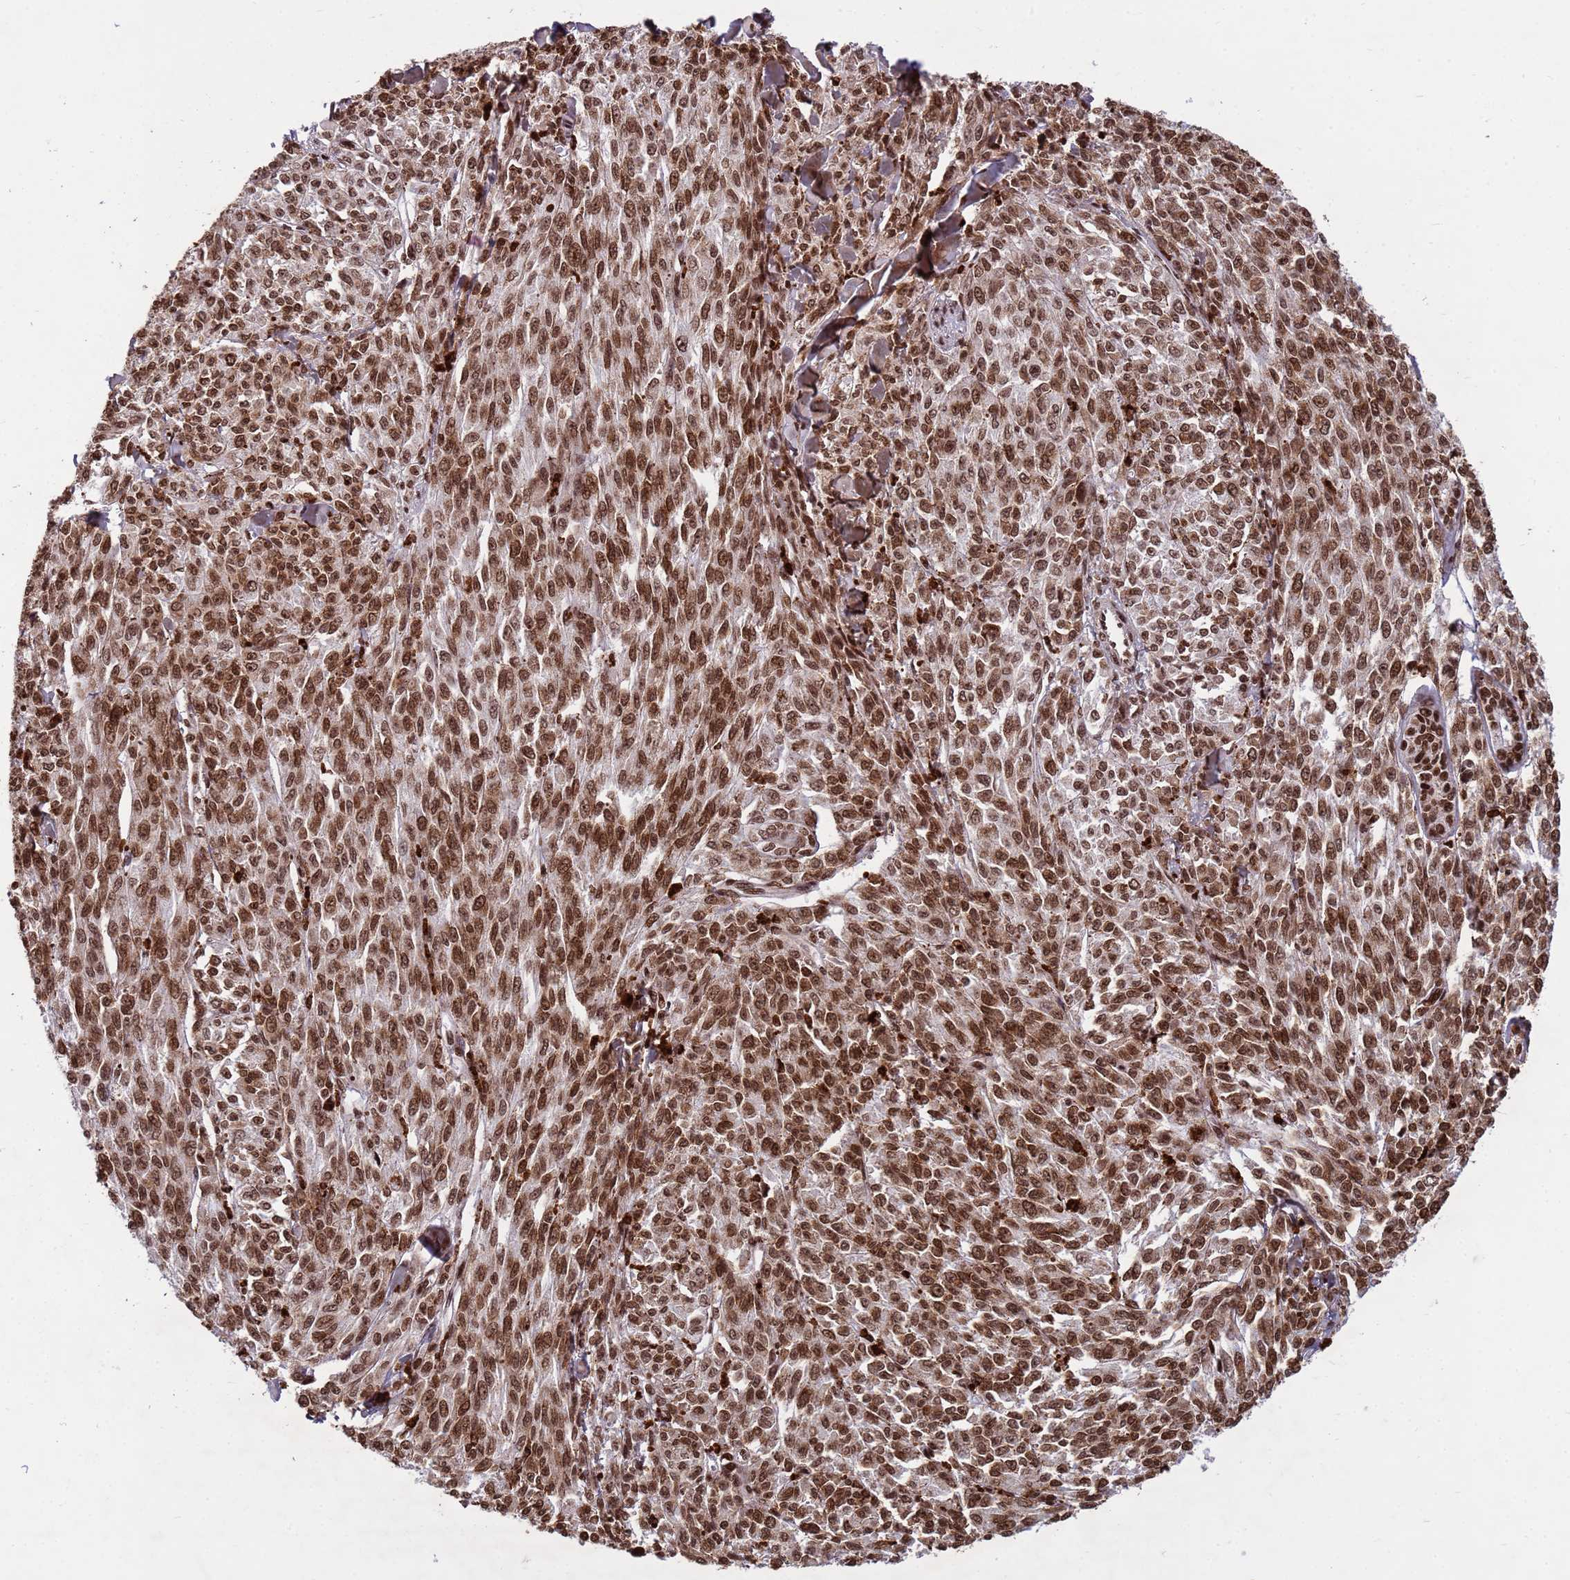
{"staining": {"intensity": "strong", "quantity": ">75%", "location": "nuclear"}, "tissue": "melanoma", "cell_type": "Tumor cells", "image_type": "cancer", "snomed": [{"axis": "morphology", "description": "Malignant melanoma, NOS"}, {"axis": "topography", "description": "Skin"}], "caption": "Protein staining of melanoma tissue displays strong nuclear expression in about >75% of tumor cells.", "gene": "H3-3B", "patient": {"sex": "female", "age": 52}}